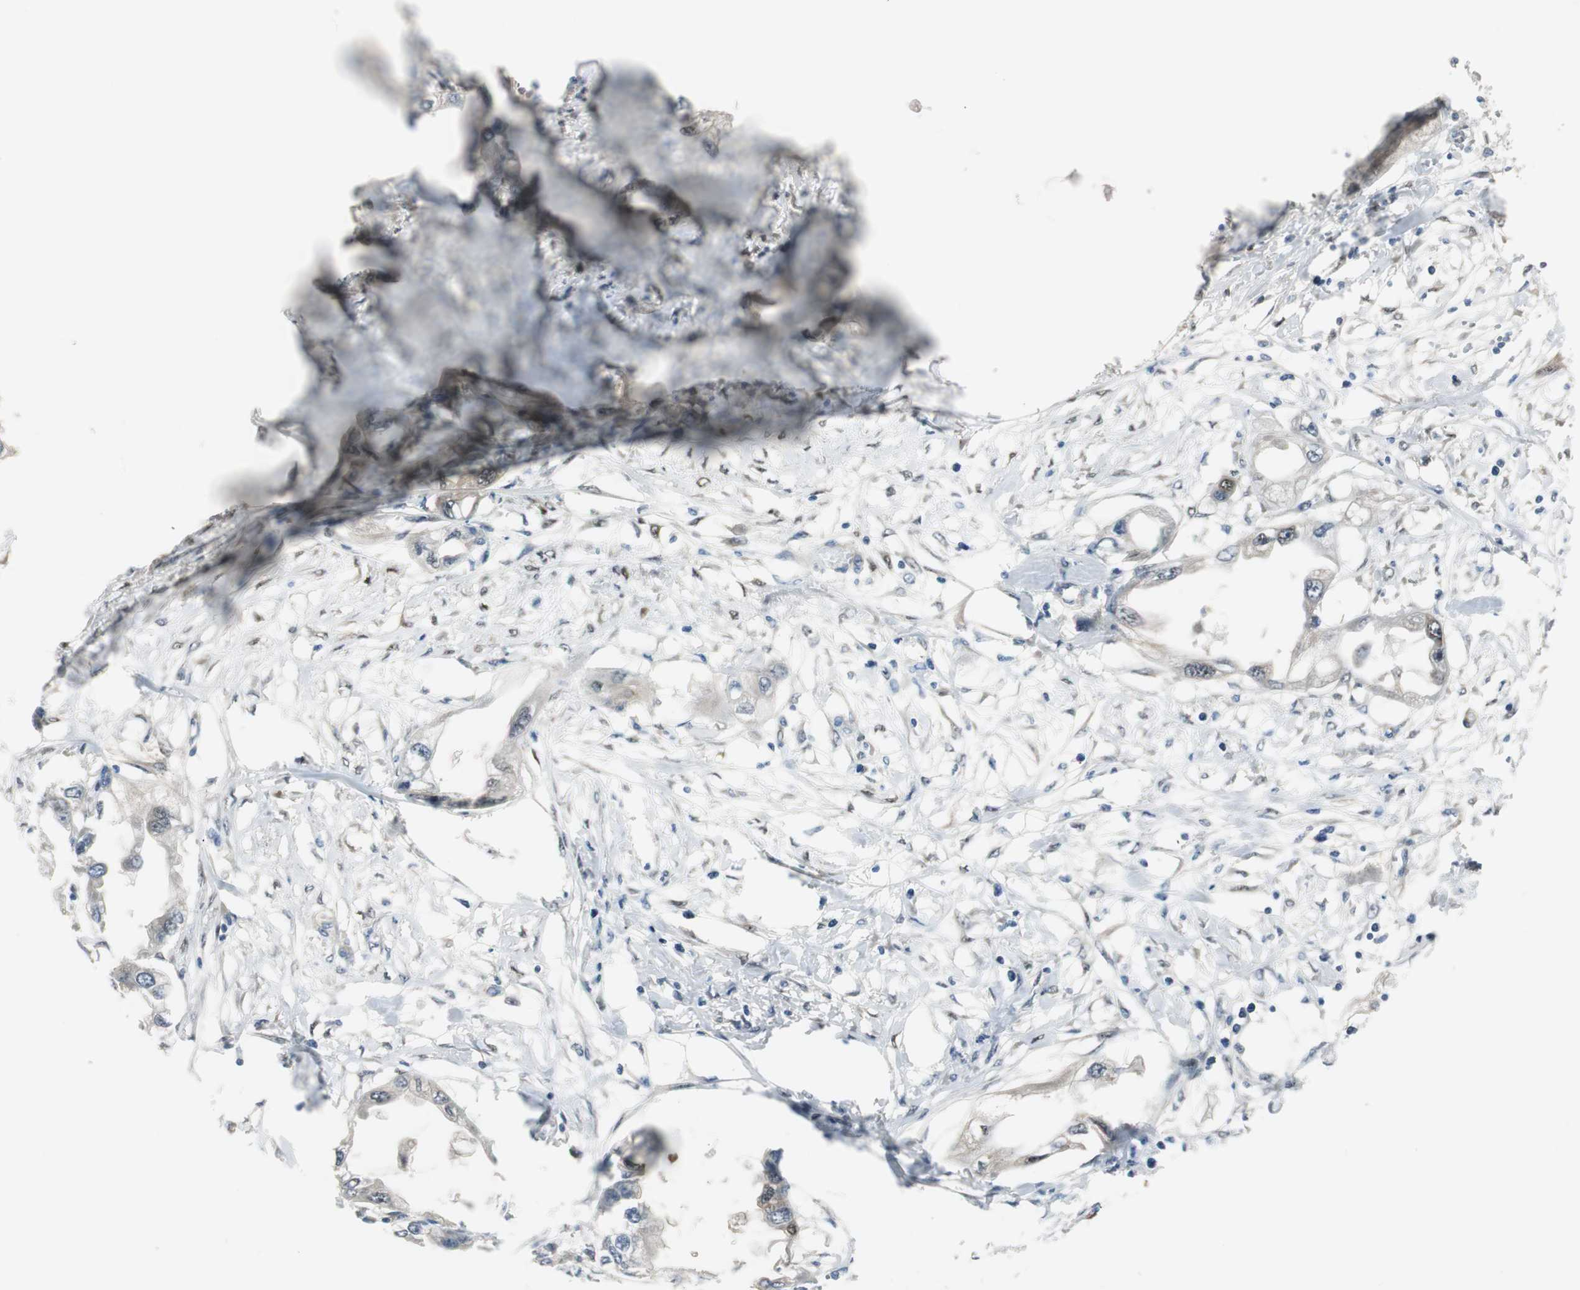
{"staining": {"intensity": "negative", "quantity": "none", "location": "none"}, "tissue": "endometrial cancer", "cell_type": "Tumor cells", "image_type": "cancer", "snomed": [{"axis": "morphology", "description": "Adenocarcinoma, NOS"}, {"axis": "topography", "description": "Endometrium"}], "caption": "Endometrial cancer (adenocarcinoma) stained for a protein using immunohistochemistry shows no positivity tumor cells.", "gene": "FHL2", "patient": {"sex": "female", "age": 67}}